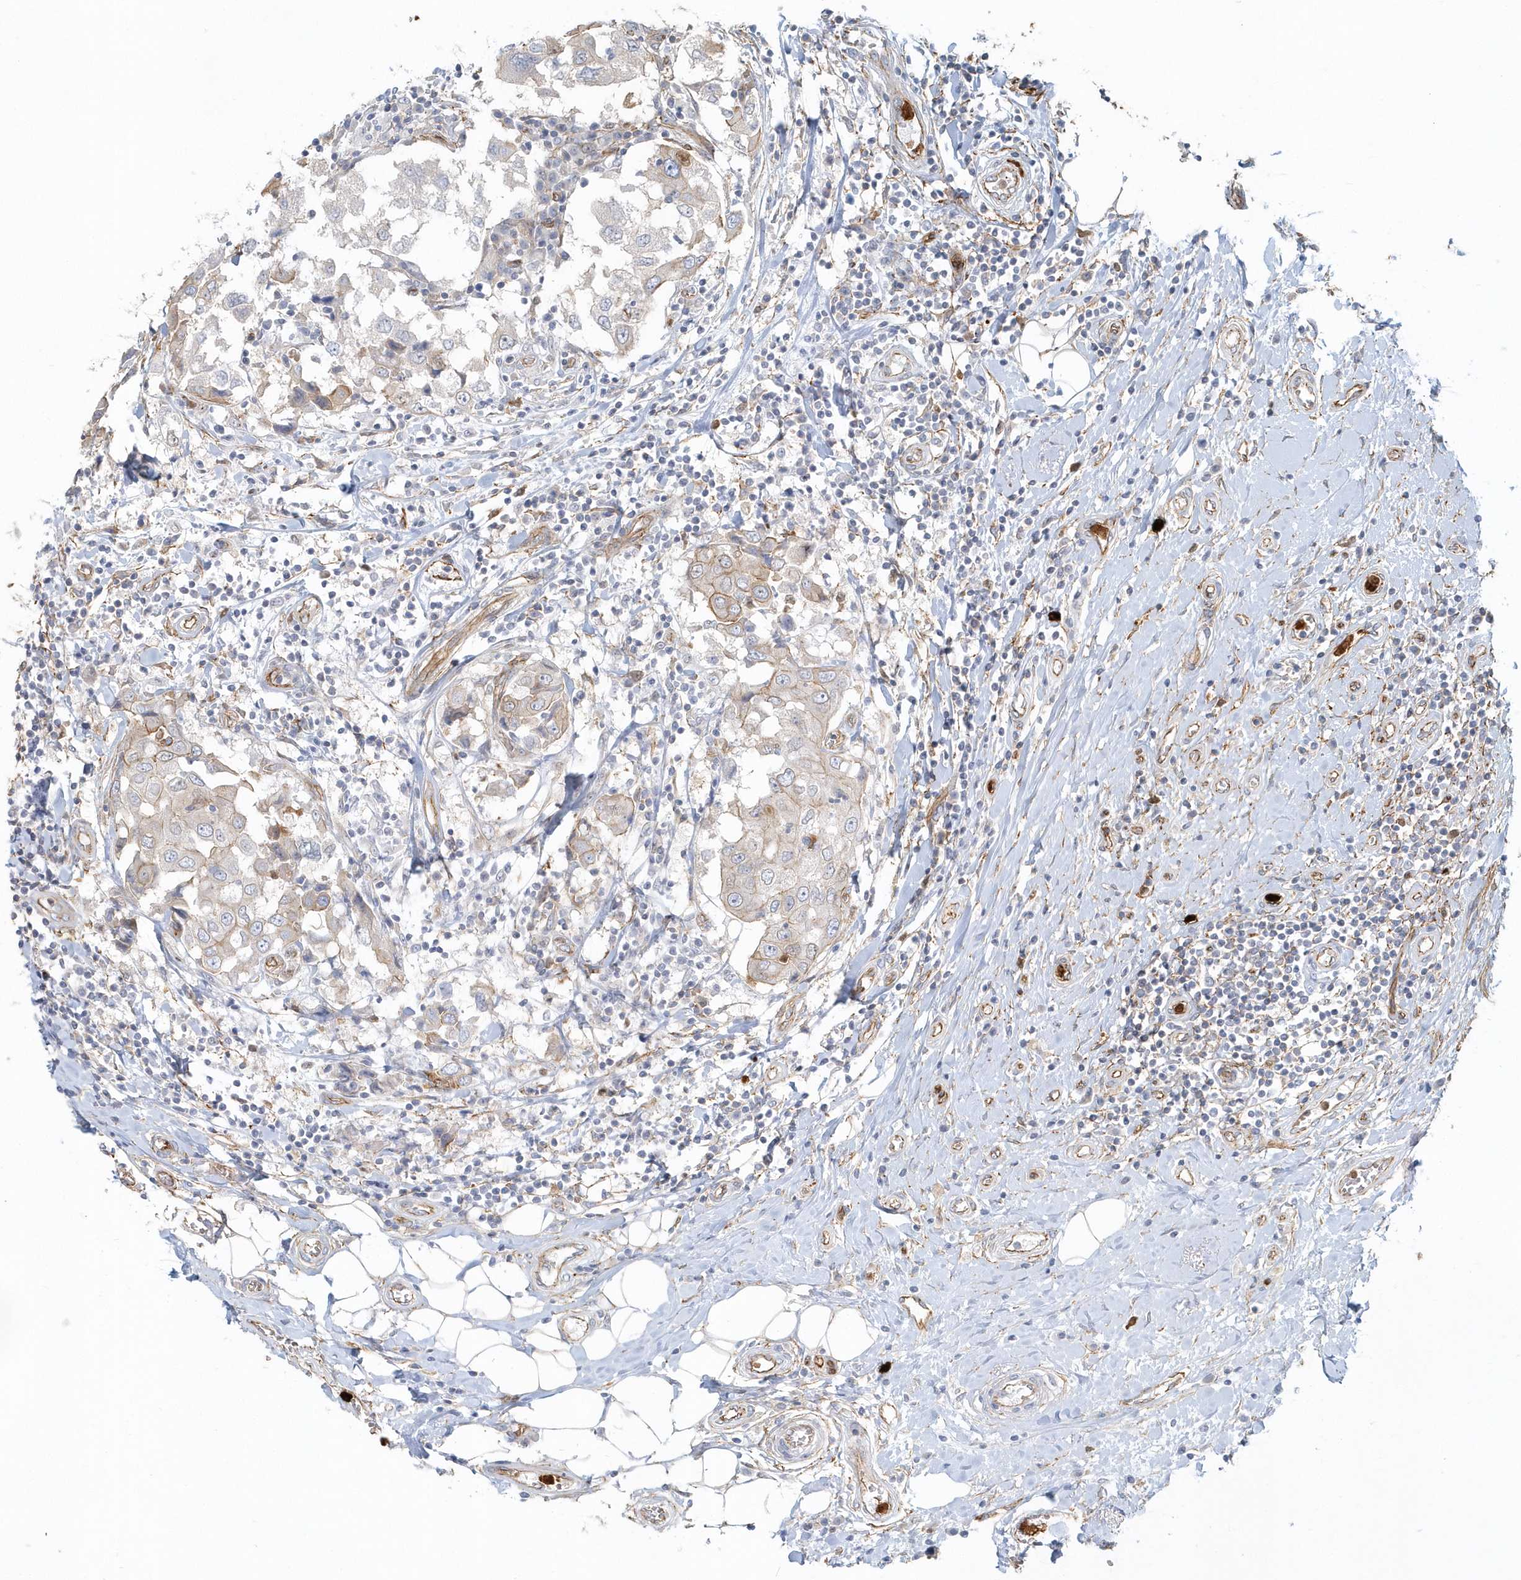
{"staining": {"intensity": "weak", "quantity": "<25%", "location": "cytoplasmic/membranous"}, "tissue": "breast cancer", "cell_type": "Tumor cells", "image_type": "cancer", "snomed": [{"axis": "morphology", "description": "Duct carcinoma"}, {"axis": "topography", "description": "Breast"}], "caption": "This is an immunohistochemistry micrograph of breast invasive ductal carcinoma. There is no positivity in tumor cells.", "gene": "DNAH1", "patient": {"sex": "female", "age": 27}}